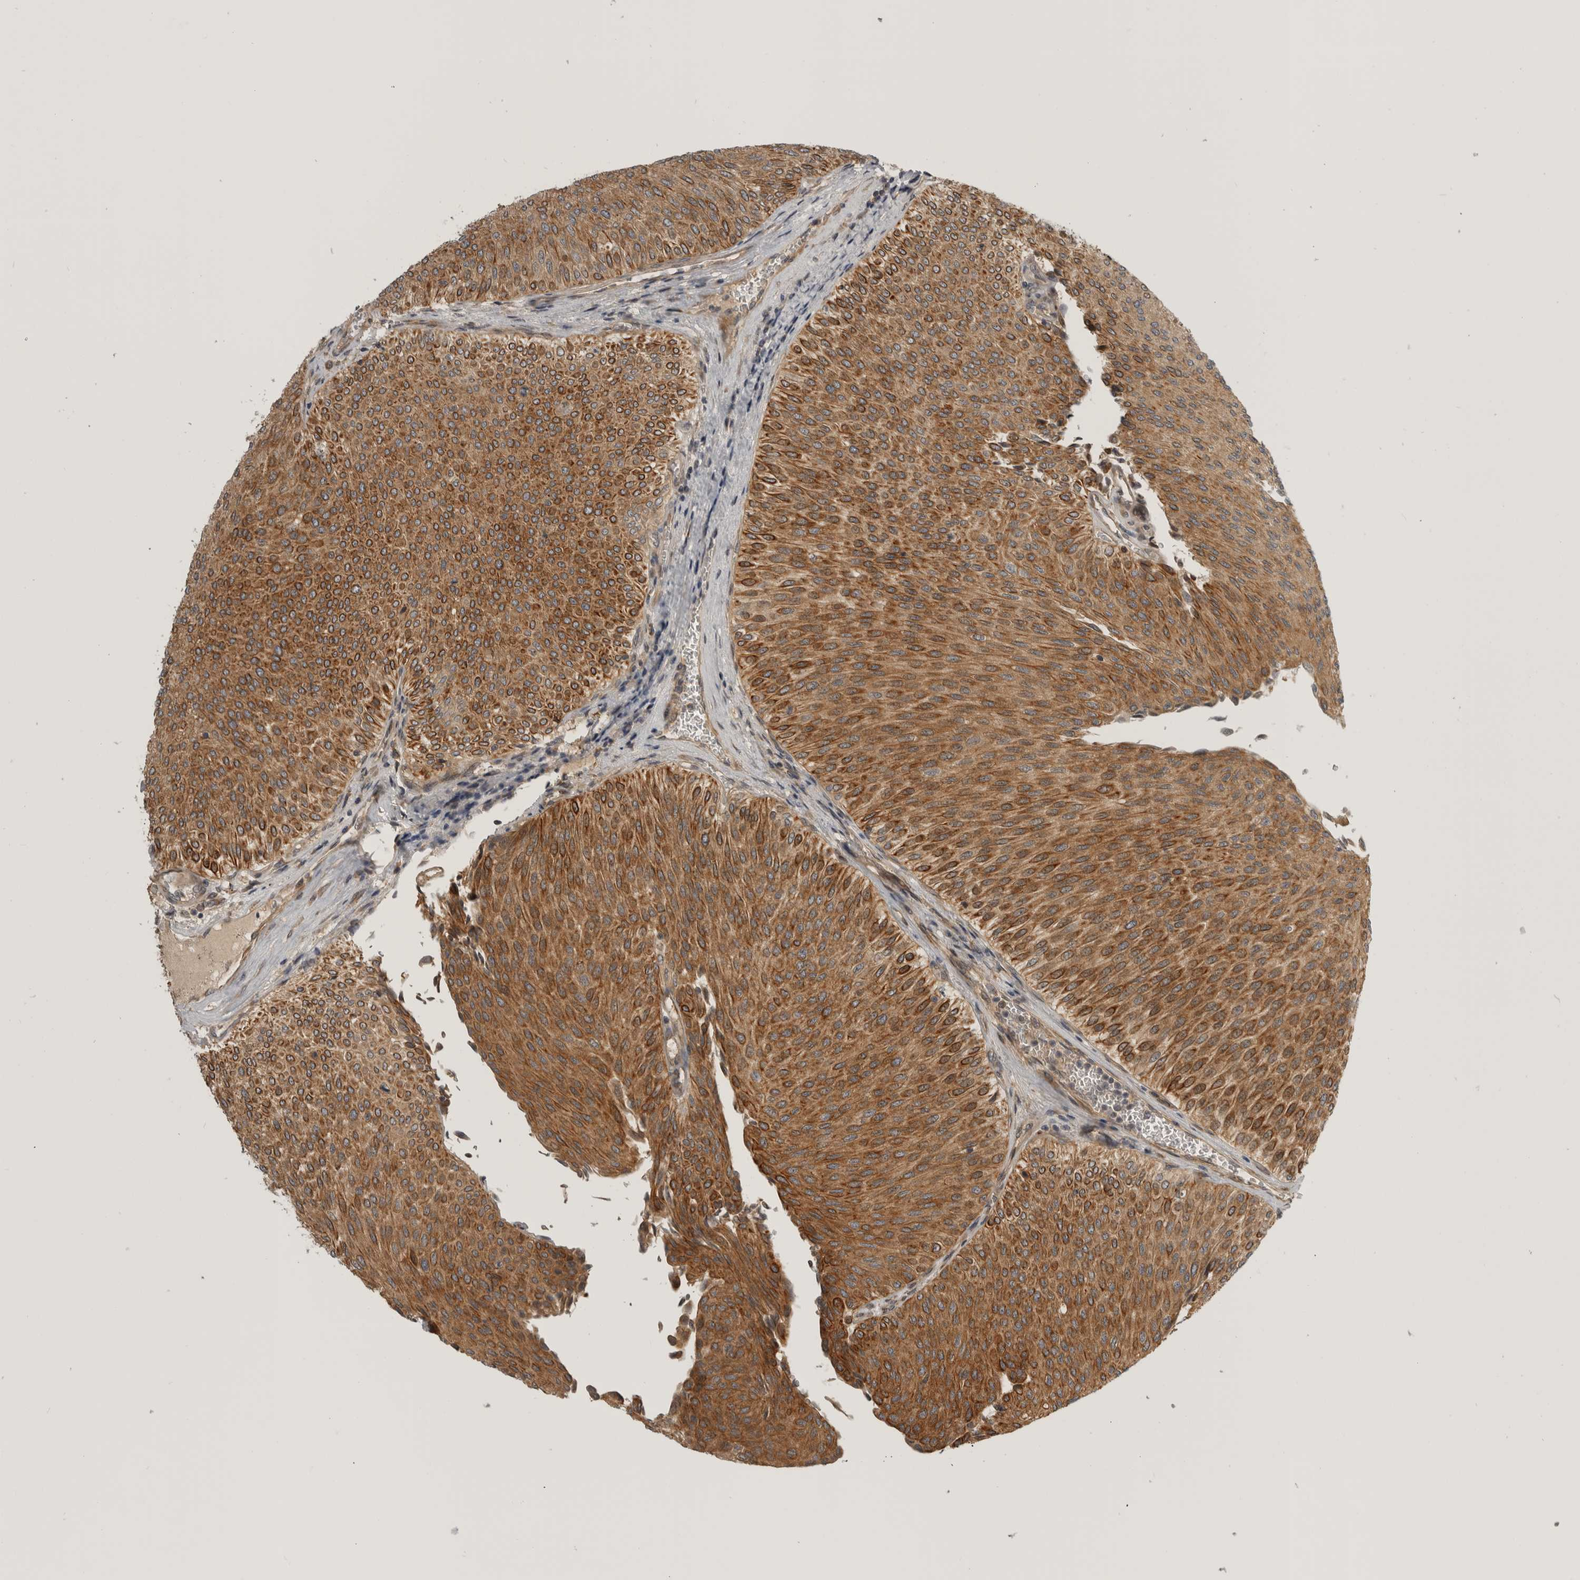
{"staining": {"intensity": "moderate", "quantity": ">75%", "location": "cytoplasmic/membranous"}, "tissue": "urothelial cancer", "cell_type": "Tumor cells", "image_type": "cancer", "snomed": [{"axis": "morphology", "description": "Urothelial carcinoma, Low grade"}, {"axis": "topography", "description": "Urinary bladder"}], "caption": "The immunohistochemical stain shows moderate cytoplasmic/membranous expression in tumor cells of urothelial cancer tissue.", "gene": "CUEDC1", "patient": {"sex": "male", "age": 78}}